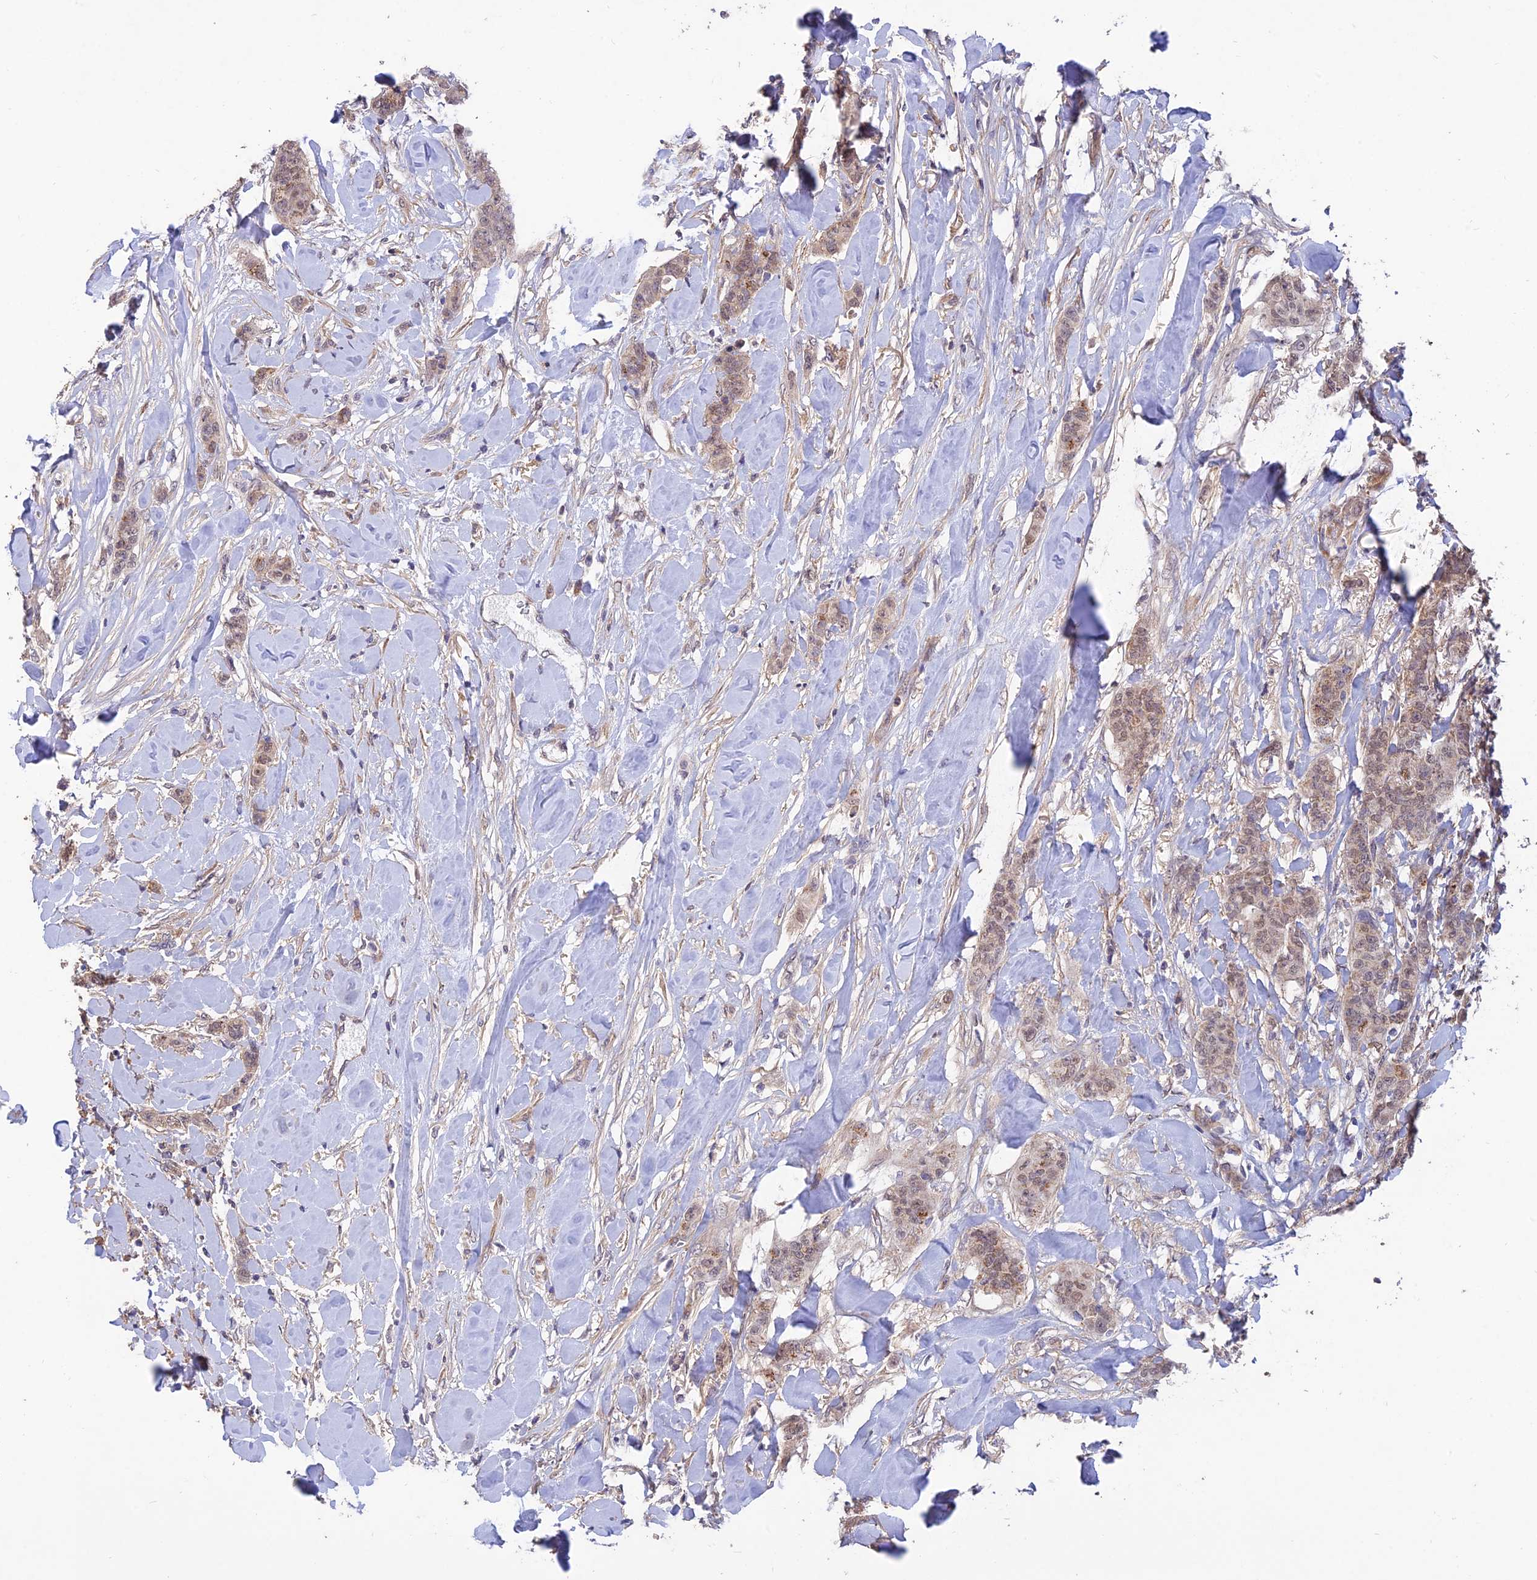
{"staining": {"intensity": "weak", "quantity": "<25%", "location": "nuclear"}, "tissue": "breast cancer", "cell_type": "Tumor cells", "image_type": "cancer", "snomed": [{"axis": "morphology", "description": "Duct carcinoma"}, {"axis": "topography", "description": "Breast"}], "caption": "This is a histopathology image of immunohistochemistry staining of invasive ductal carcinoma (breast), which shows no positivity in tumor cells.", "gene": "PAGR1", "patient": {"sex": "female", "age": 40}}